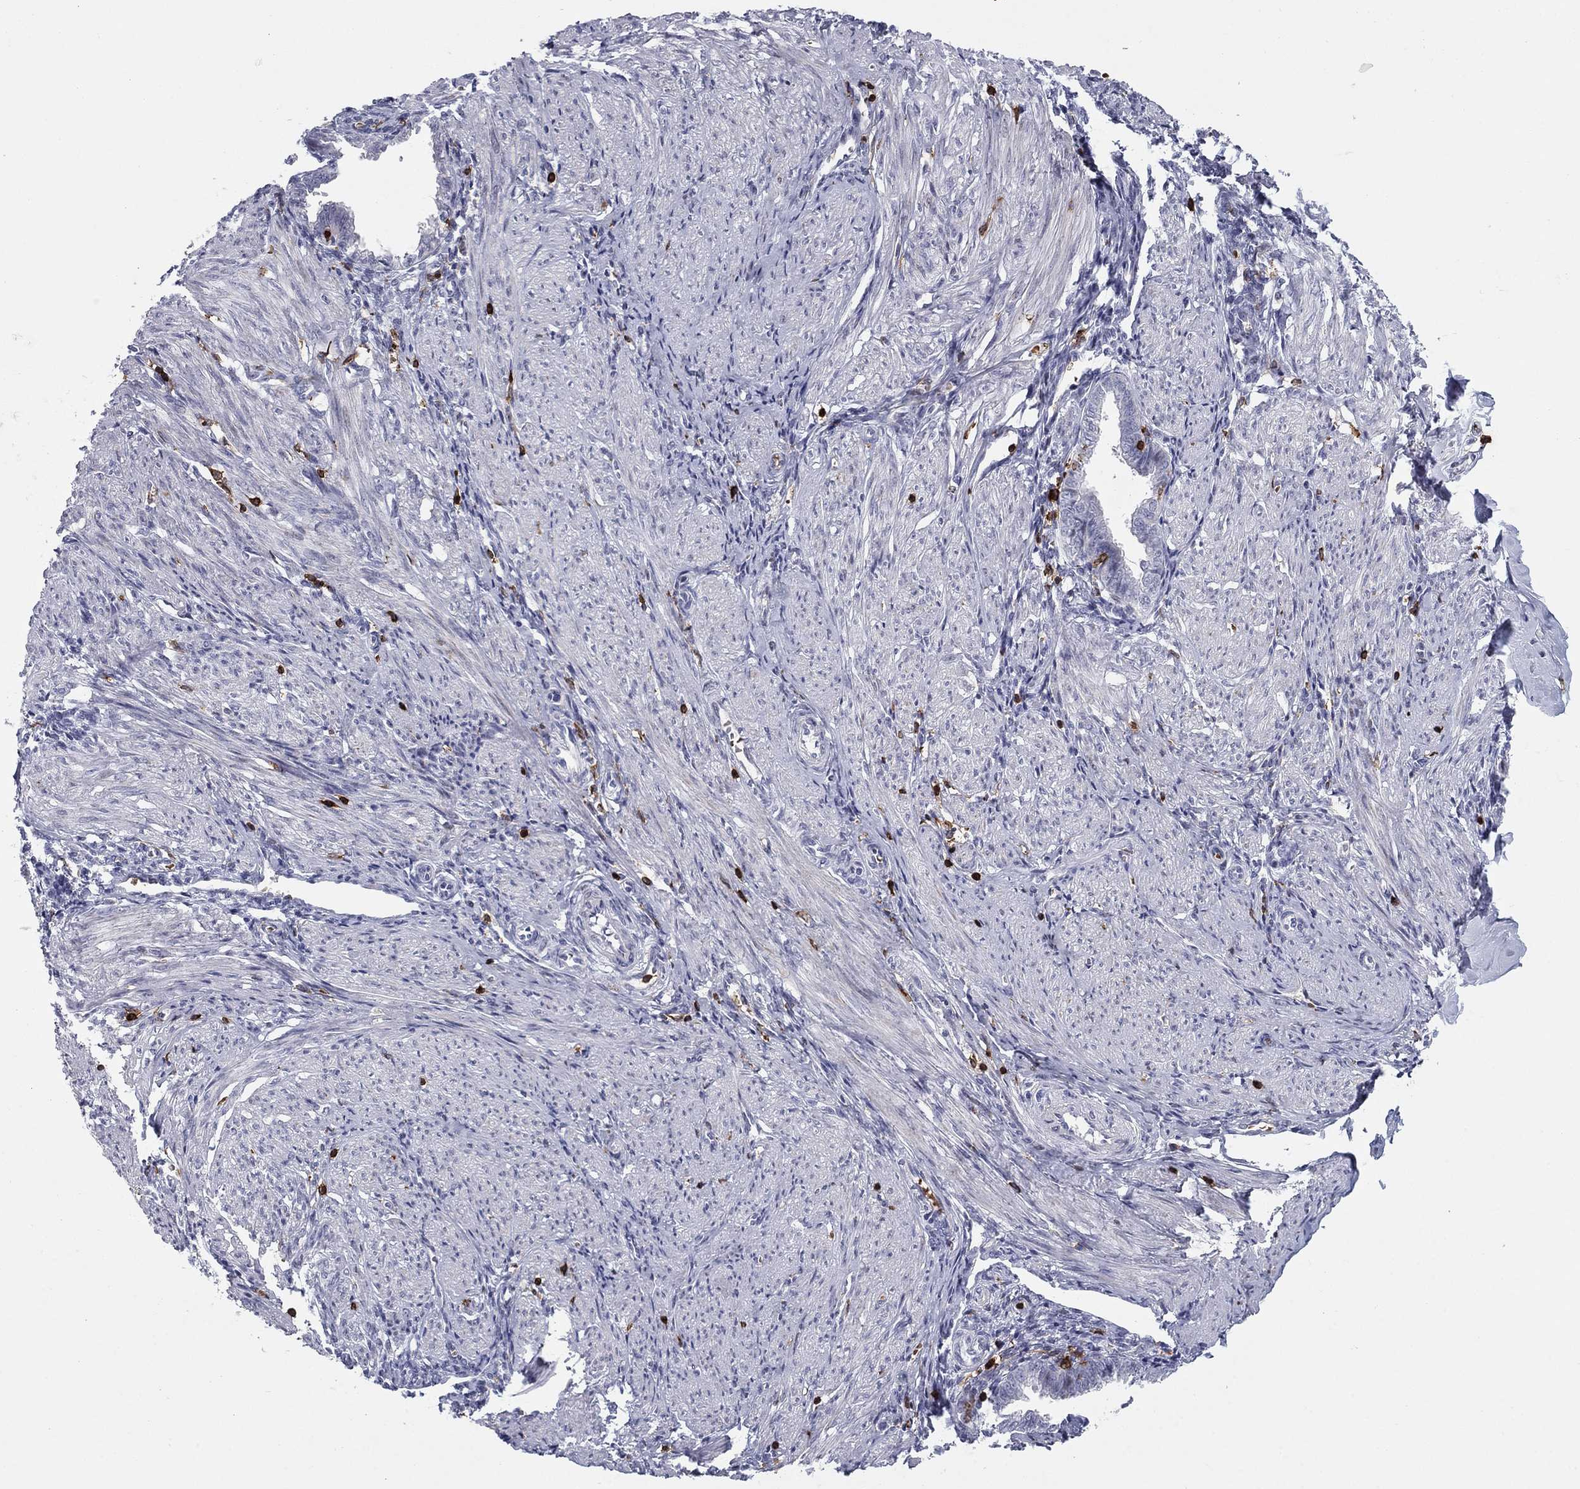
{"staining": {"intensity": "negative", "quantity": "none", "location": "none"}, "tissue": "endometrium", "cell_type": "Cells in endometrial stroma", "image_type": "normal", "snomed": [{"axis": "morphology", "description": "Normal tissue, NOS"}, {"axis": "topography", "description": "Endometrium"}], "caption": "DAB (3,3'-diaminobenzidine) immunohistochemical staining of normal human endometrium displays no significant positivity in cells in endometrial stroma. (DAB (3,3'-diaminobenzidine) immunohistochemistry (IHC), high magnification).", "gene": "ARHGAP27", "patient": {"sex": "female", "age": 37}}